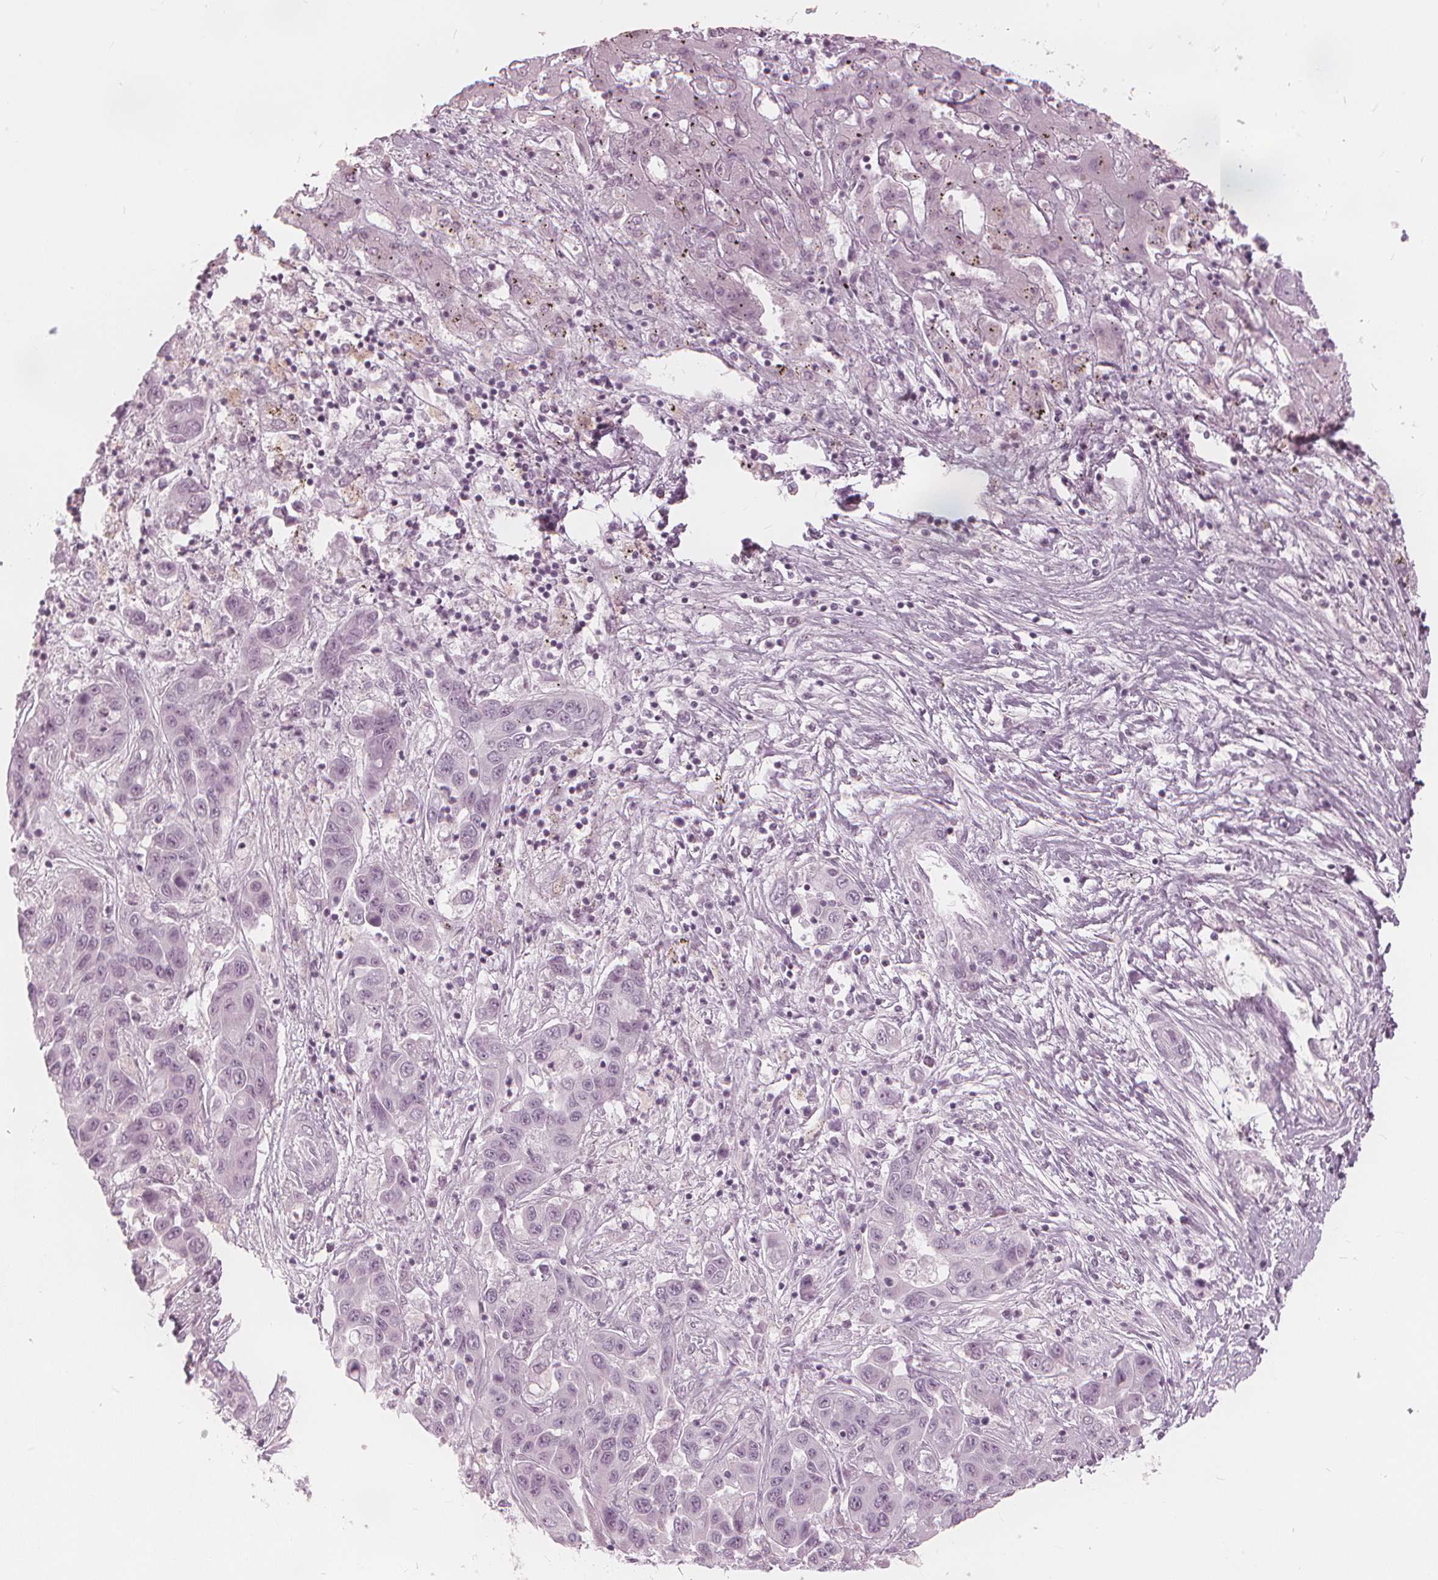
{"staining": {"intensity": "negative", "quantity": "none", "location": "none"}, "tissue": "liver cancer", "cell_type": "Tumor cells", "image_type": "cancer", "snomed": [{"axis": "morphology", "description": "Cholangiocarcinoma"}, {"axis": "topography", "description": "Liver"}], "caption": "Human cholangiocarcinoma (liver) stained for a protein using immunohistochemistry (IHC) displays no expression in tumor cells.", "gene": "PAEP", "patient": {"sex": "female", "age": 52}}